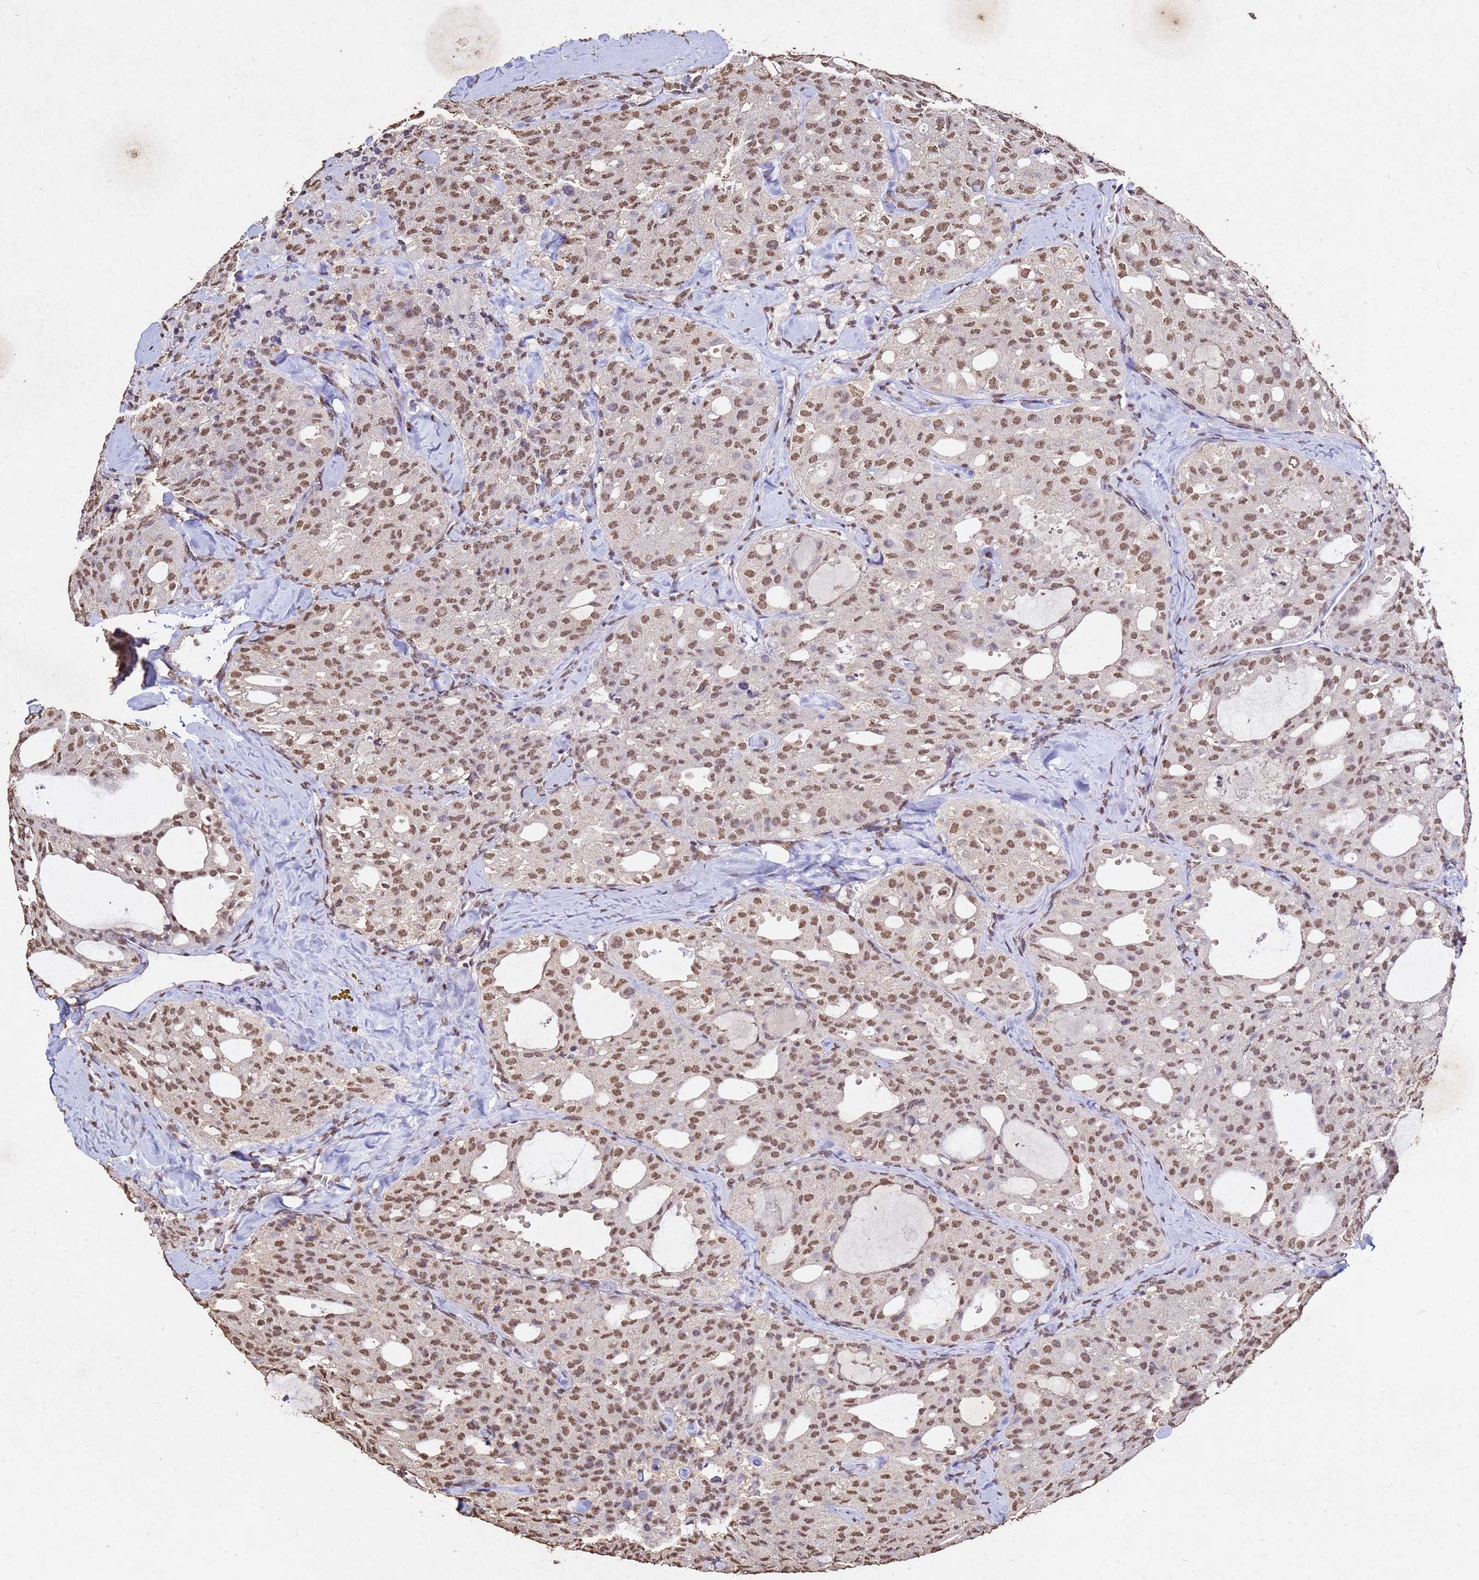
{"staining": {"intensity": "moderate", "quantity": ">75%", "location": "nuclear"}, "tissue": "thyroid cancer", "cell_type": "Tumor cells", "image_type": "cancer", "snomed": [{"axis": "morphology", "description": "Follicular adenoma carcinoma, NOS"}, {"axis": "topography", "description": "Thyroid gland"}], "caption": "There is medium levels of moderate nuclear positivity in tumor cells of follicular adenoma carcinoma (thyroid), as demonstrated by immunohistochemical staining (brown color).", "gene": "MYOCD", "patient": {"sex": "male", "age": 75}}